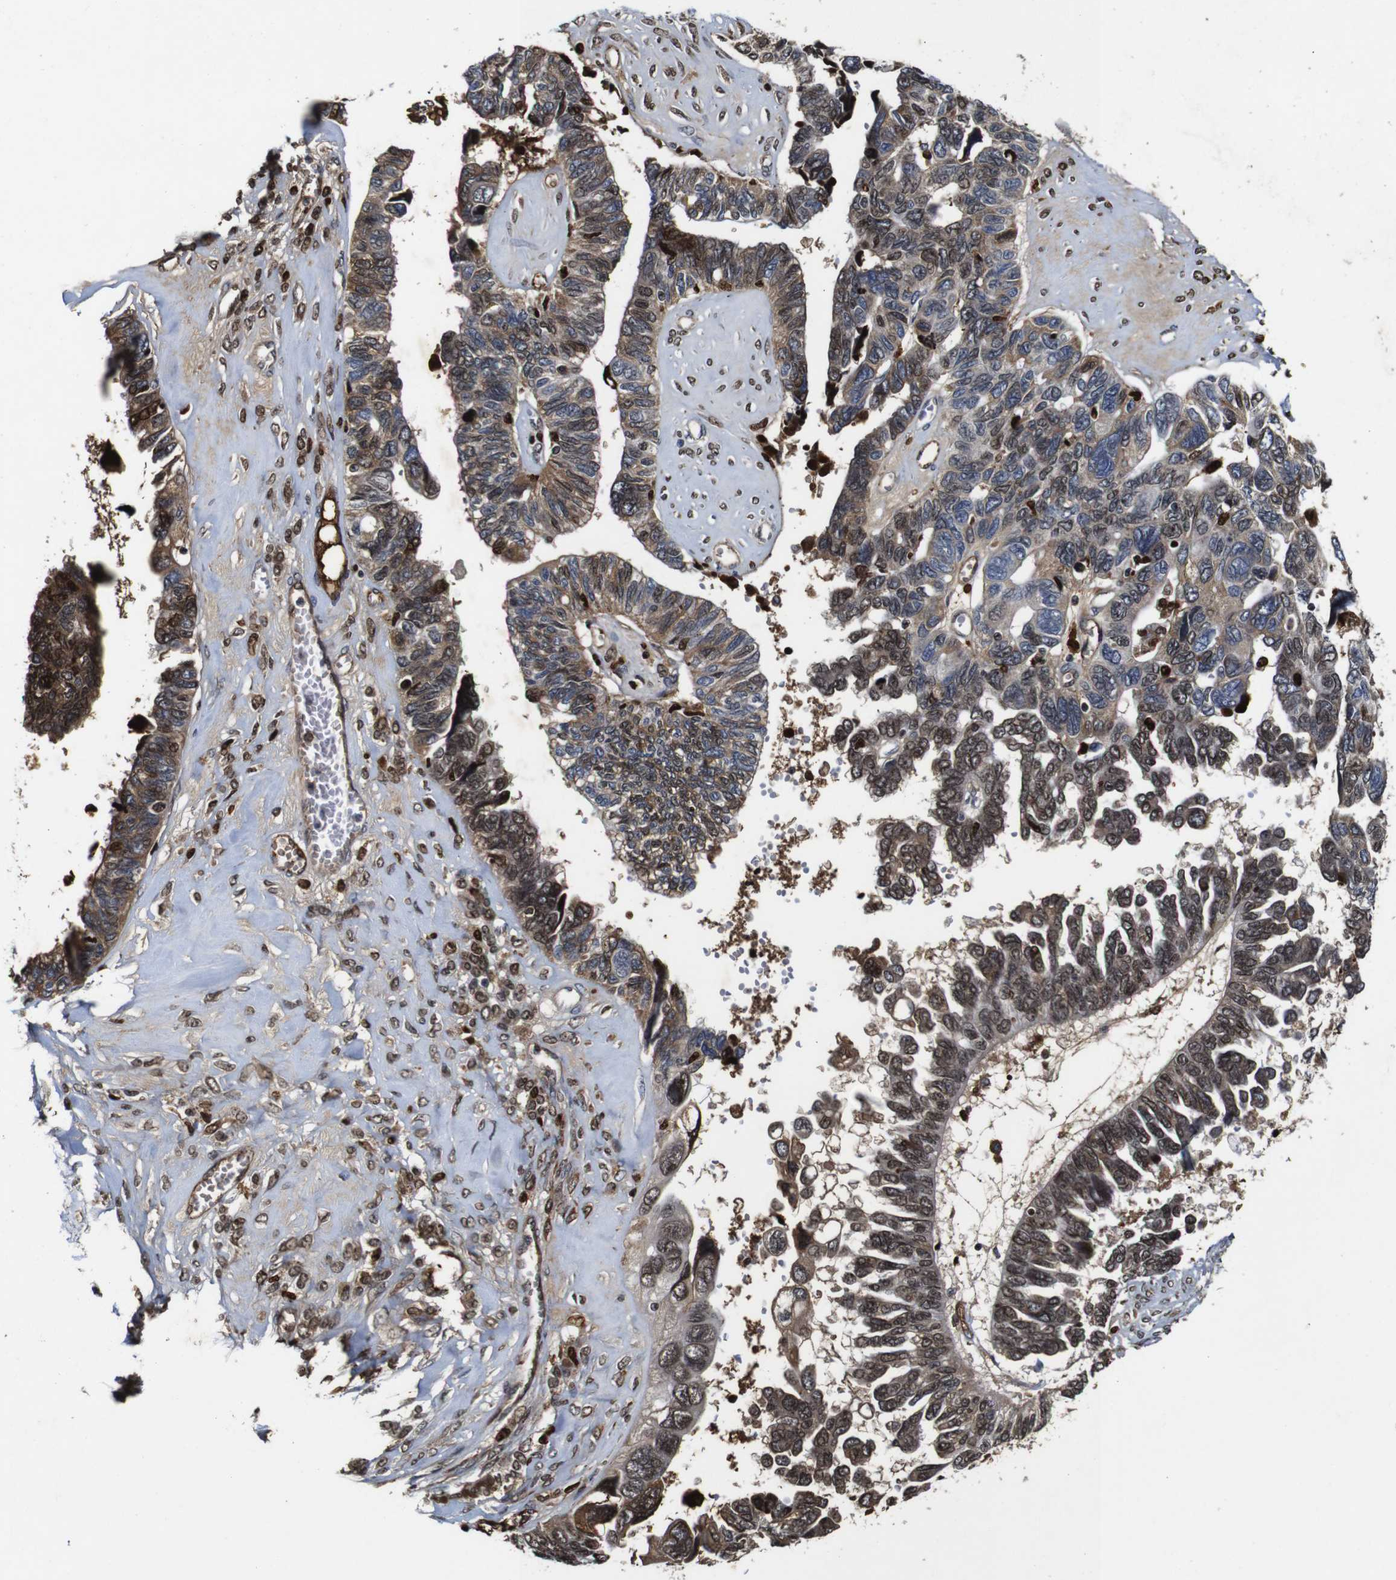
{"staining": {"intensity": "moderate", "quantity": ">75%", "location": "cytoplasmic/membranous,nuclear"}, "tissue": "ovarian cancer", "cell_type": "Tumor cells", "image_type": "cancer", "snomed": [{"axis": "morphology", "description": "Cystadenocarcinoma, serous, NOS"}, {"axis": "topography", "description": "Ovary"}], "caption": "Protein staining by immunohistochemistry reveals moderate cytoplasmic/membranous and nuclear positivity in about >75% of tumor cells in ovarian cancer (serous cystadenocarcinoma). The staining was performed using DAB (3,3'-diaminobenzidine) to visualize the protein expression in brown, while the nuclei were stained in blue with hematoxylin (Magnification: 20x).", "gene": "MYC", "patient": {"sex": "female", "age": 79}}